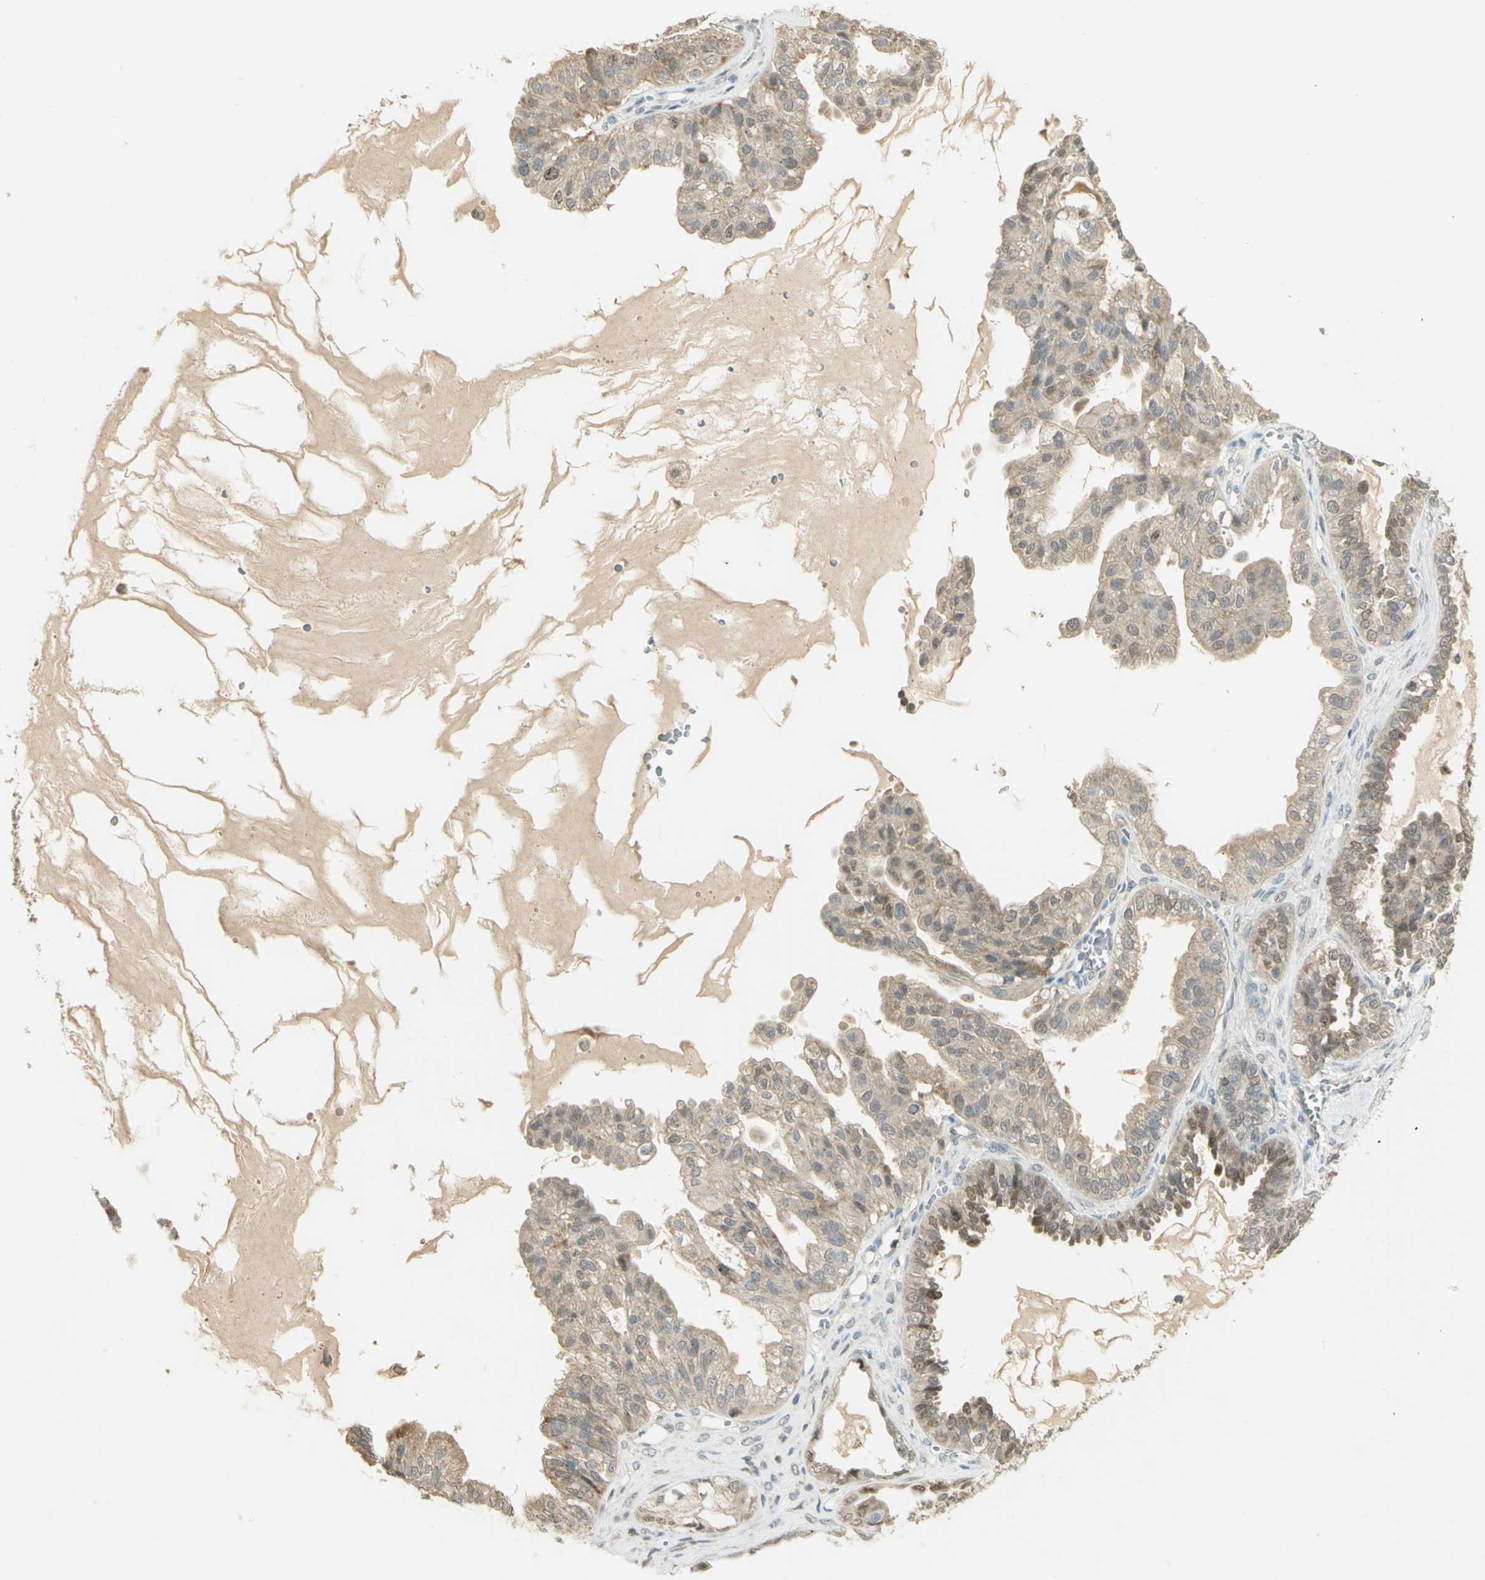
{"staining": {"intensity": "weak", "quantity": ">75%", "location": "cytoplasmic/membranous,nuclear"}, "tissue": "ovarian cancer", "cell_type": "Tumor cells", "image_type": "cancer", "snomed": [{"axis": "morphology", "description": "Carcinoma, NOS"}, {"axis": "morphology", "description": "Carcinoma, endometroid"}, {"axis": "topography", "description": "Ovary"}], "caption": "A high-resolution photomicrograph shows immunohistochemistry staining of carcinoma (ovarian), which shows weak cytoplasmic/membranous and nuclear staining in approximately >75% of tumor cells.", "gene": "BIRC2", "patient": {"sex": "female", "age": 50}}